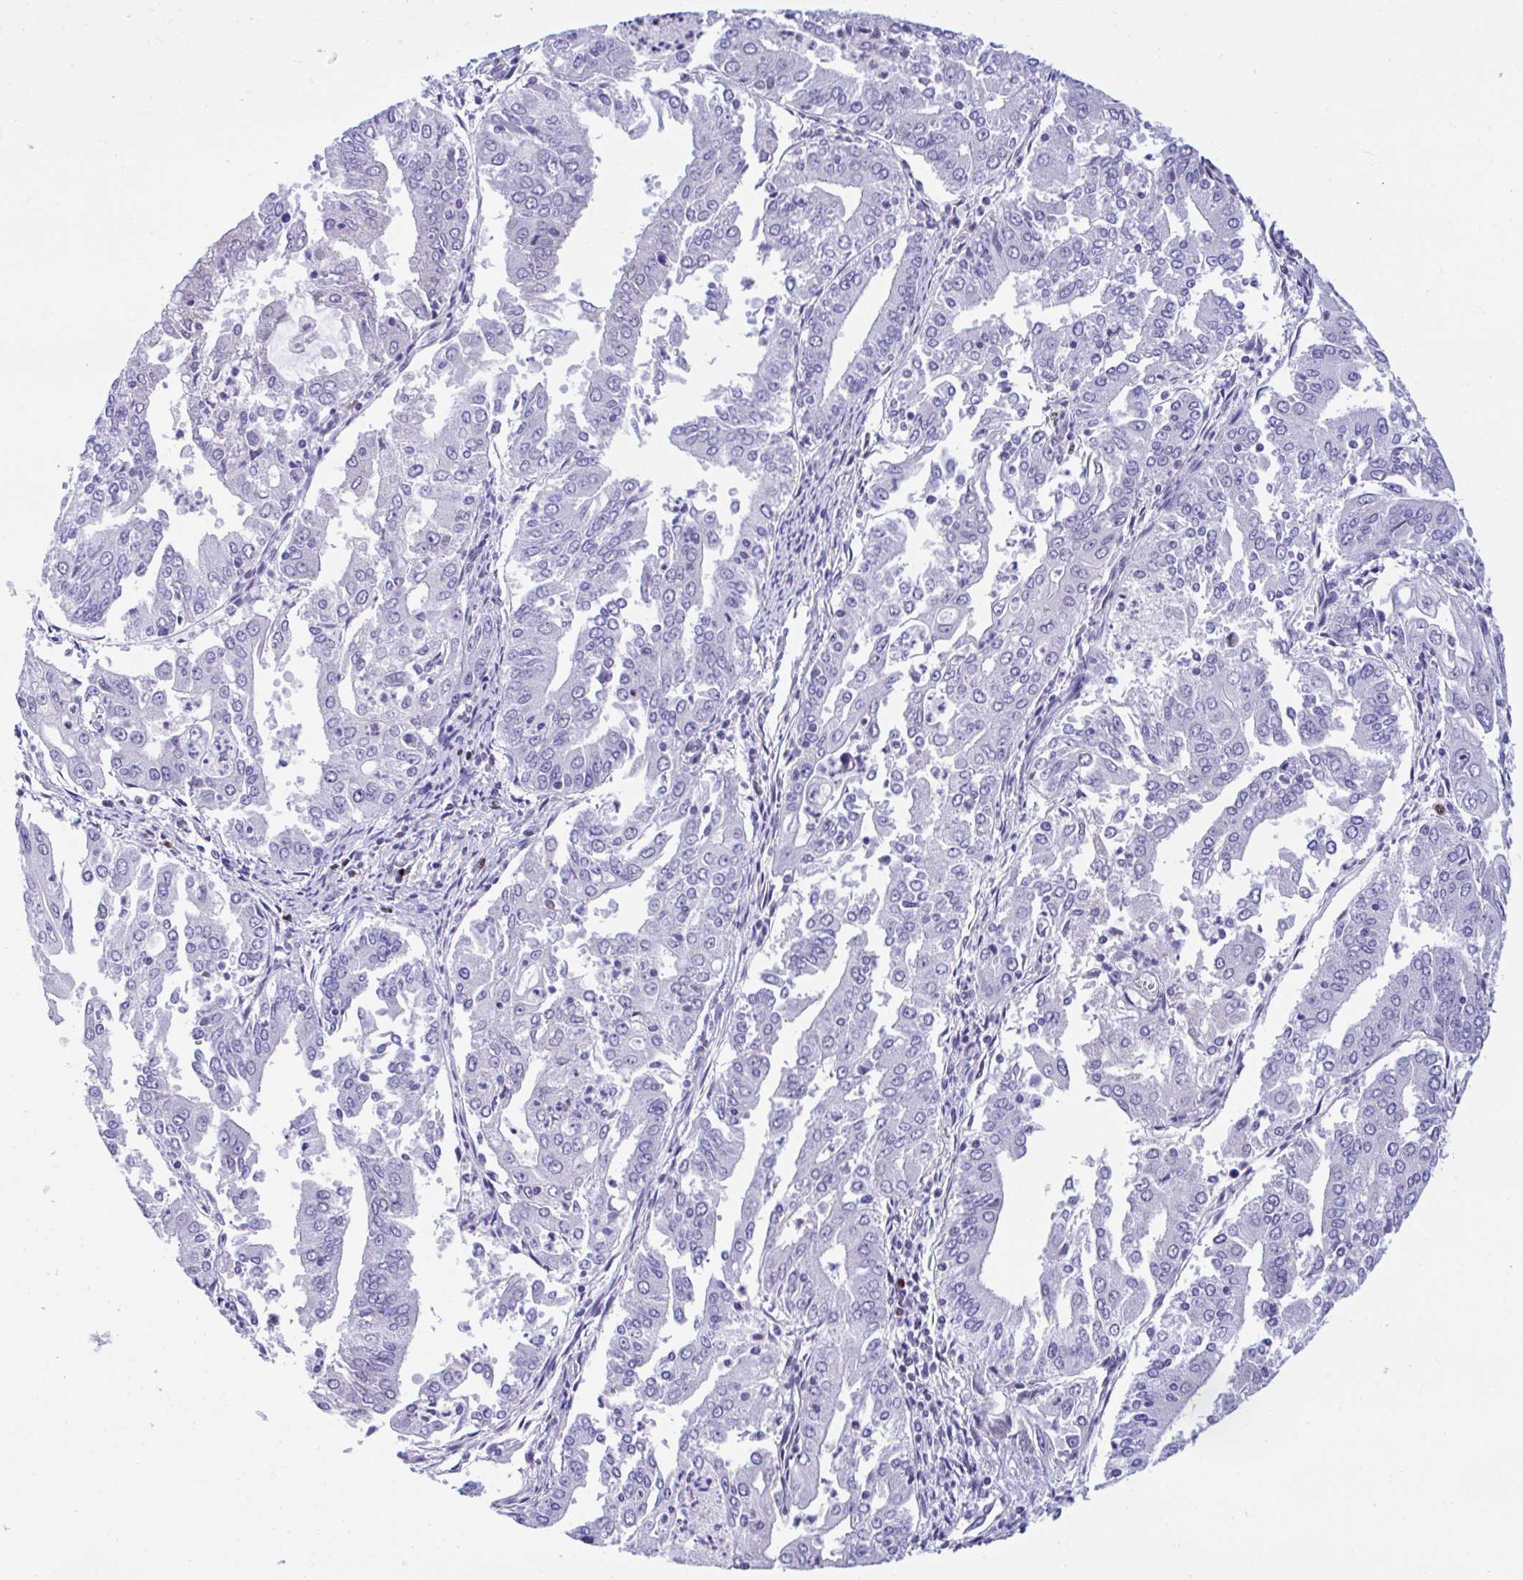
{"staining": {"intensity": "negative", "quantity": "none", "location": "none"}, "tissue": "cervical cancer", "cell_type": "Tumor cells", "image_type": "cancer", "snomed": [{"axis": "morphology", "description": "Adenocarcinoma, NOS"}, {"axis": "topography", "description": "Cervix"}], "caption": "High power microscopy photomicrograph of an IHC photomicrograph of cervical cancer, revealing no significant staining in tumor cells.", "gene": "SLC25A51", "patient": {"sex": "female", "age": 56}}